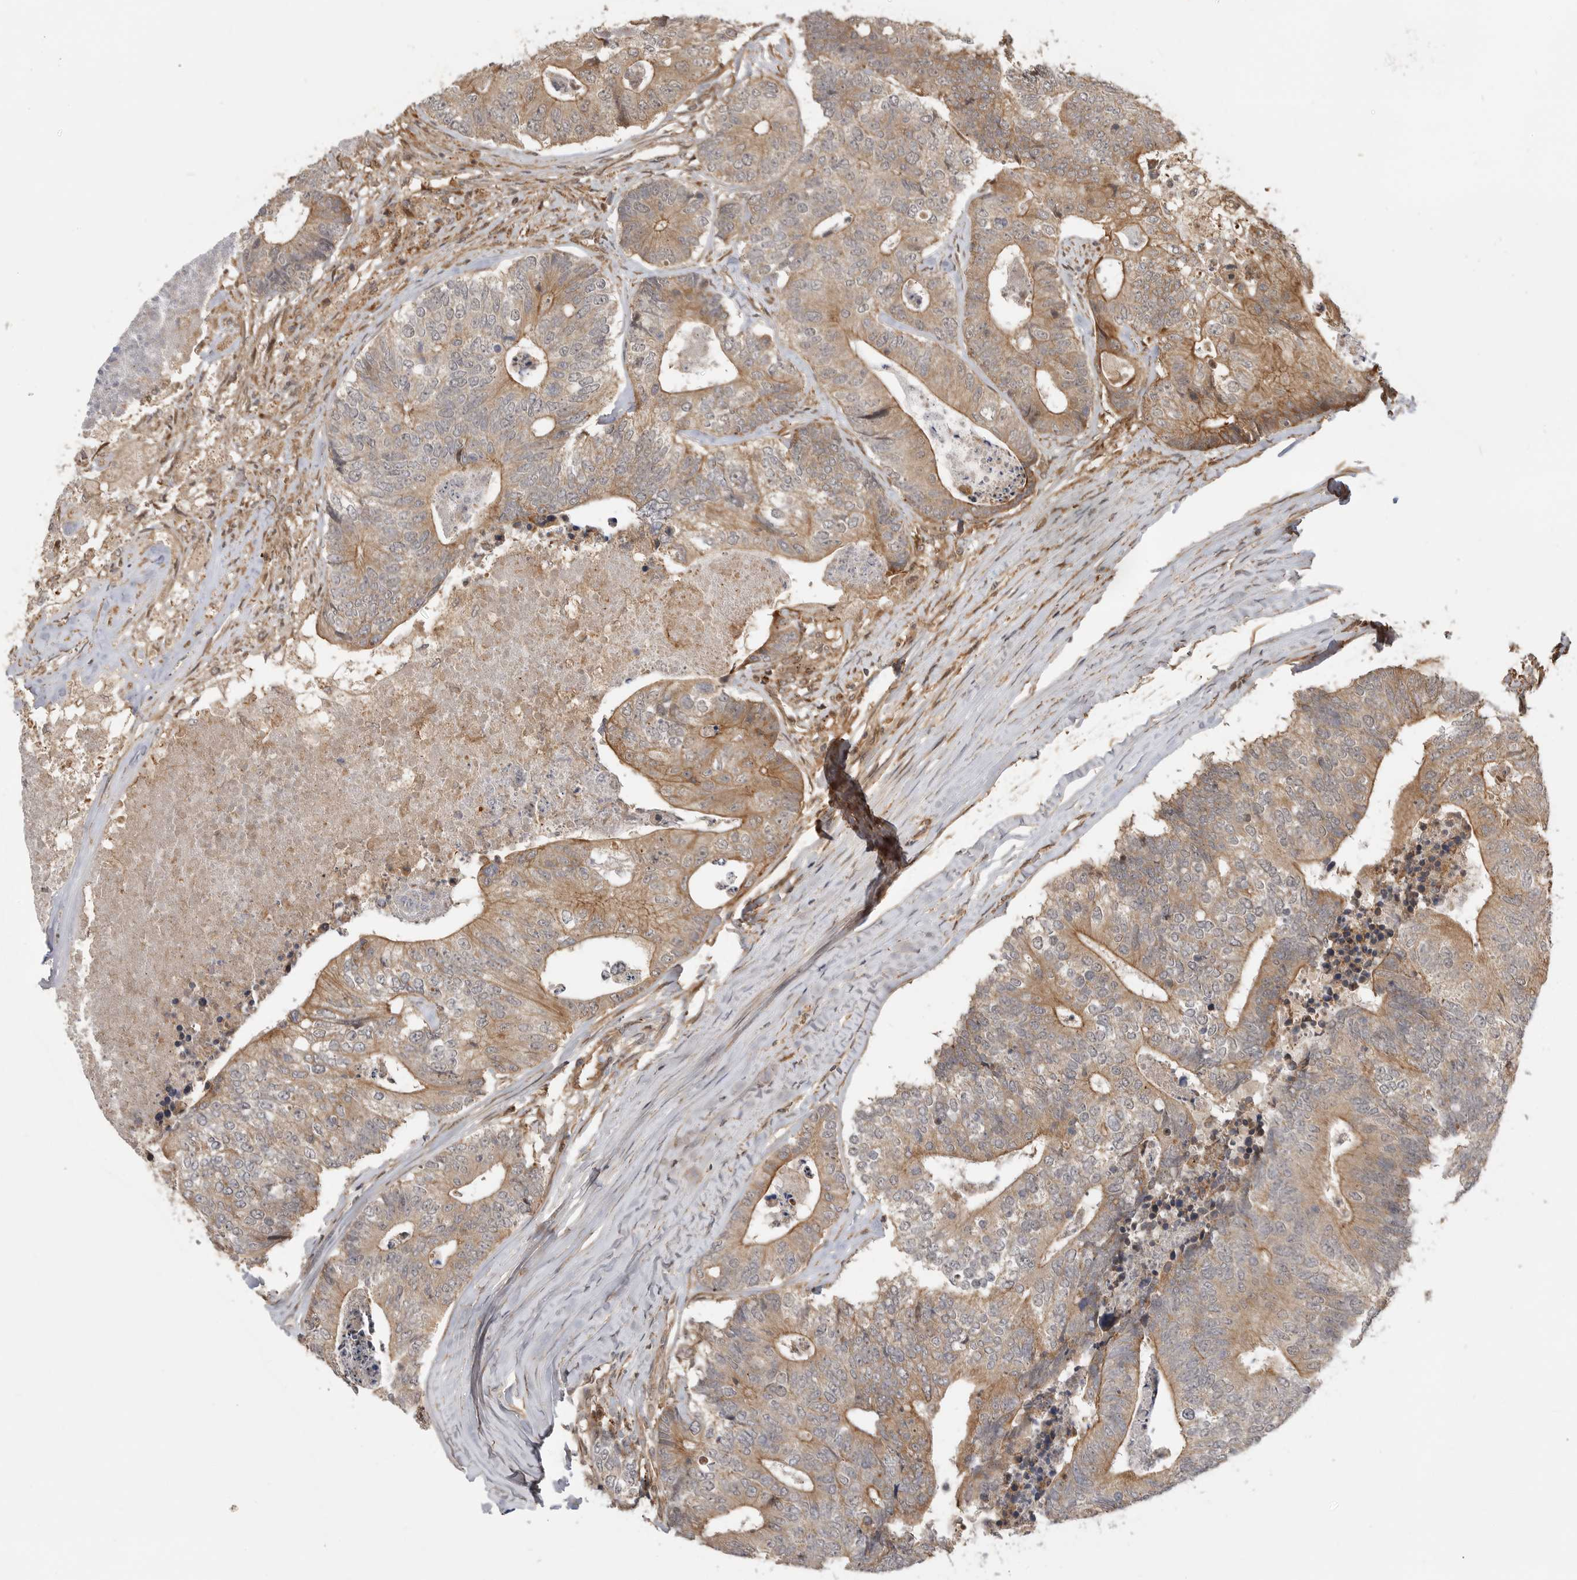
{"staining": {"intensity": "moderate", "quantity": ">75%", "location": "cytoplasmic/membranous"}, "tissue": "colorectal cancer", "cell_type": "Tumor cells", "image_type": "cancer", "snomed": [{"axis": "morphology", "description": "Adenocarcinoma, NOS"}, {"axis": "topography", "description": "Colon"}], "caption": "Immunohistochemical staining of human colorectal cancer (adenocarcinoma) reveals medium levels of moderate cytoplasmic/membranous positivity in approximately >75% of tumor cells.", "gene": "ADPRS", "patient": {"sex": "female", "age": 67}}